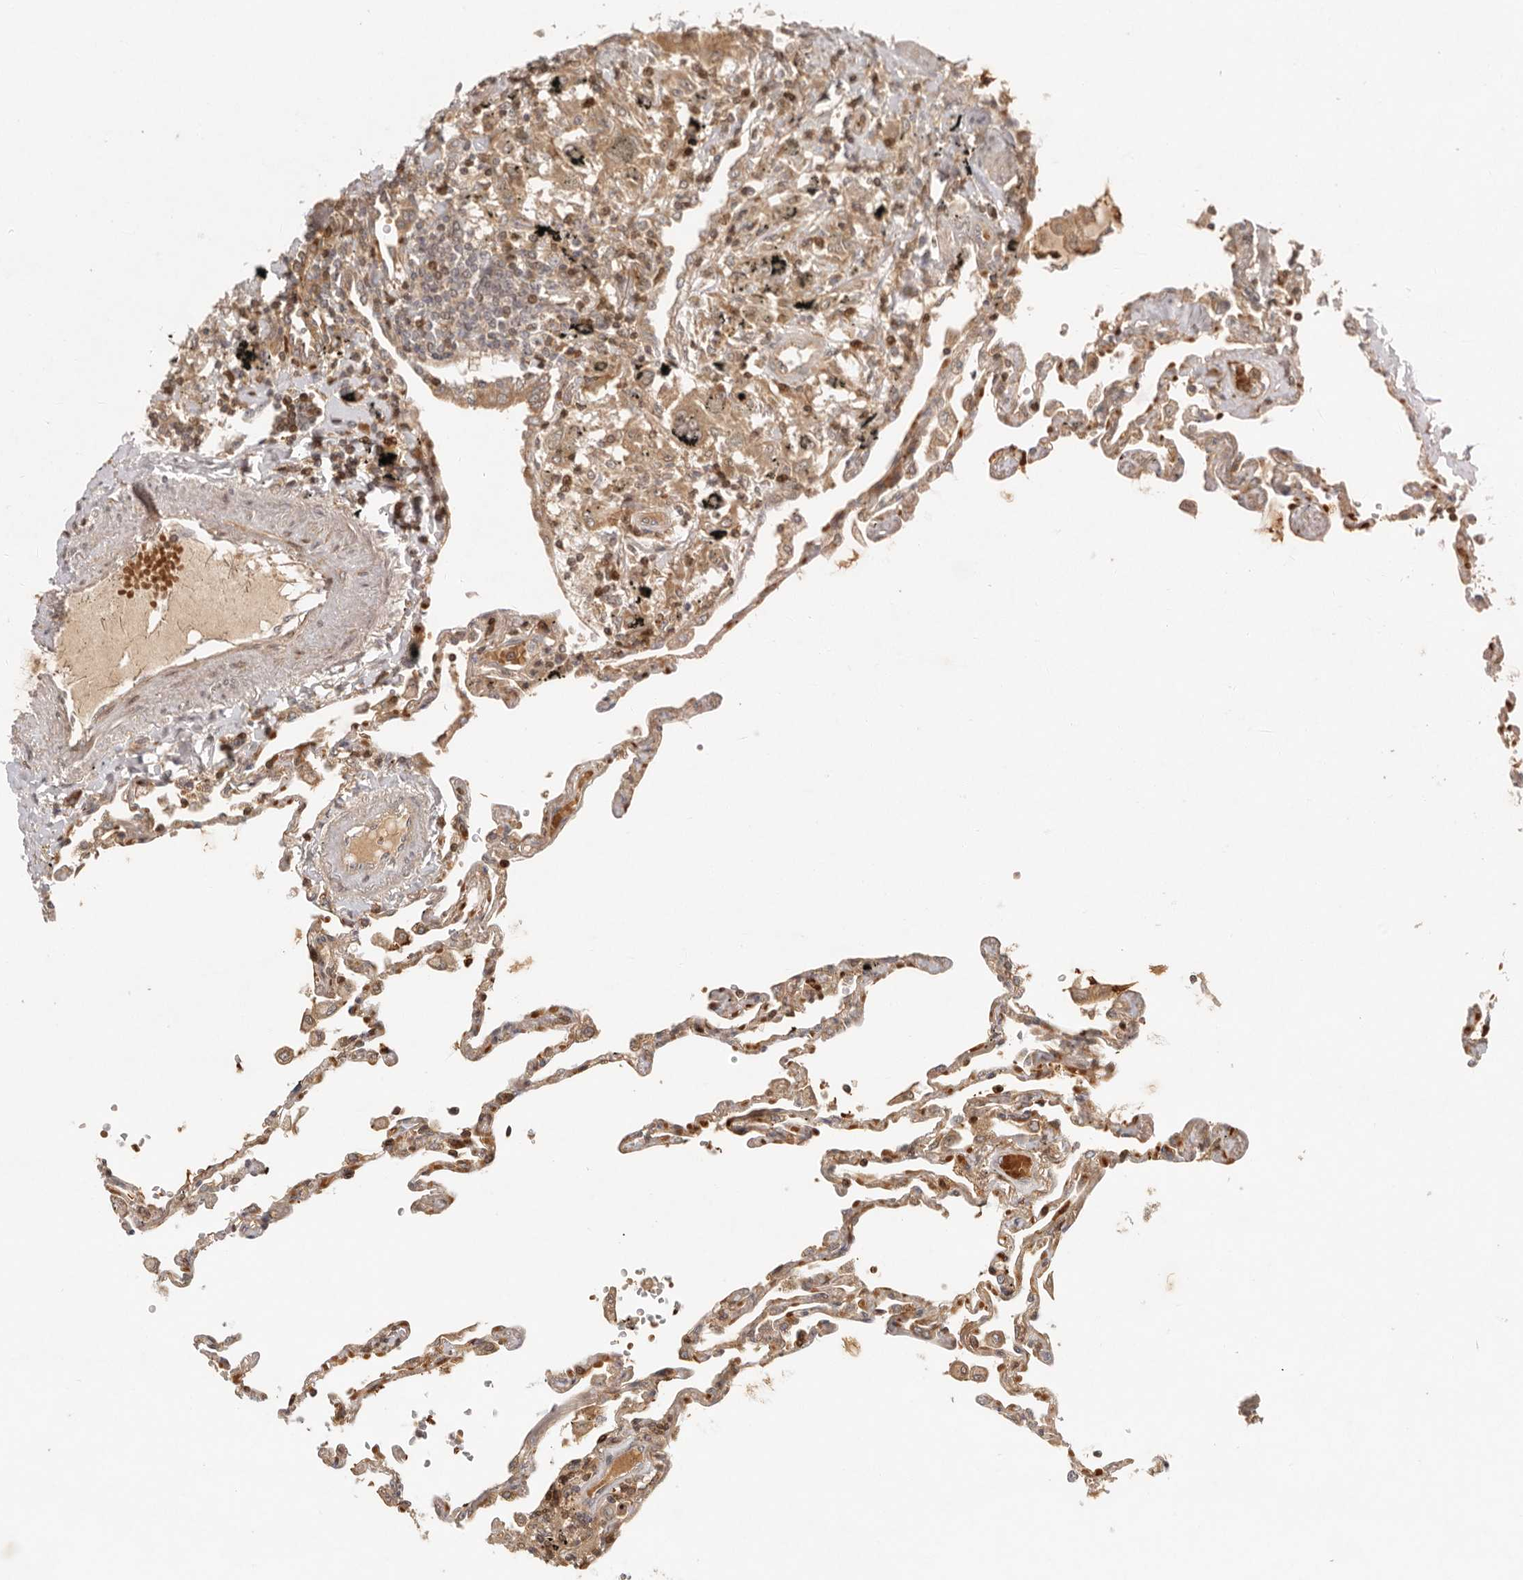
{"staining": {"intensity": "moderate", "quantity": ">75%", "location": "cytoplasmic/membranous,nuclear"}, "tissue": "lung", "cell_type": "Alveolar cells", "image_type": "normal", "snomed": [{"axis": "morphology", "description": "Normal tissue, NOS"}, {"axis": "topography", "description": "Lung"}], "caption": "Alveolar cells show moderate cytoplasmic/membranous,nuclear staining in about >75% of cells in normal lung.", "gene": "AHDC1", "patient": {"sex": "female", "age": 67}}